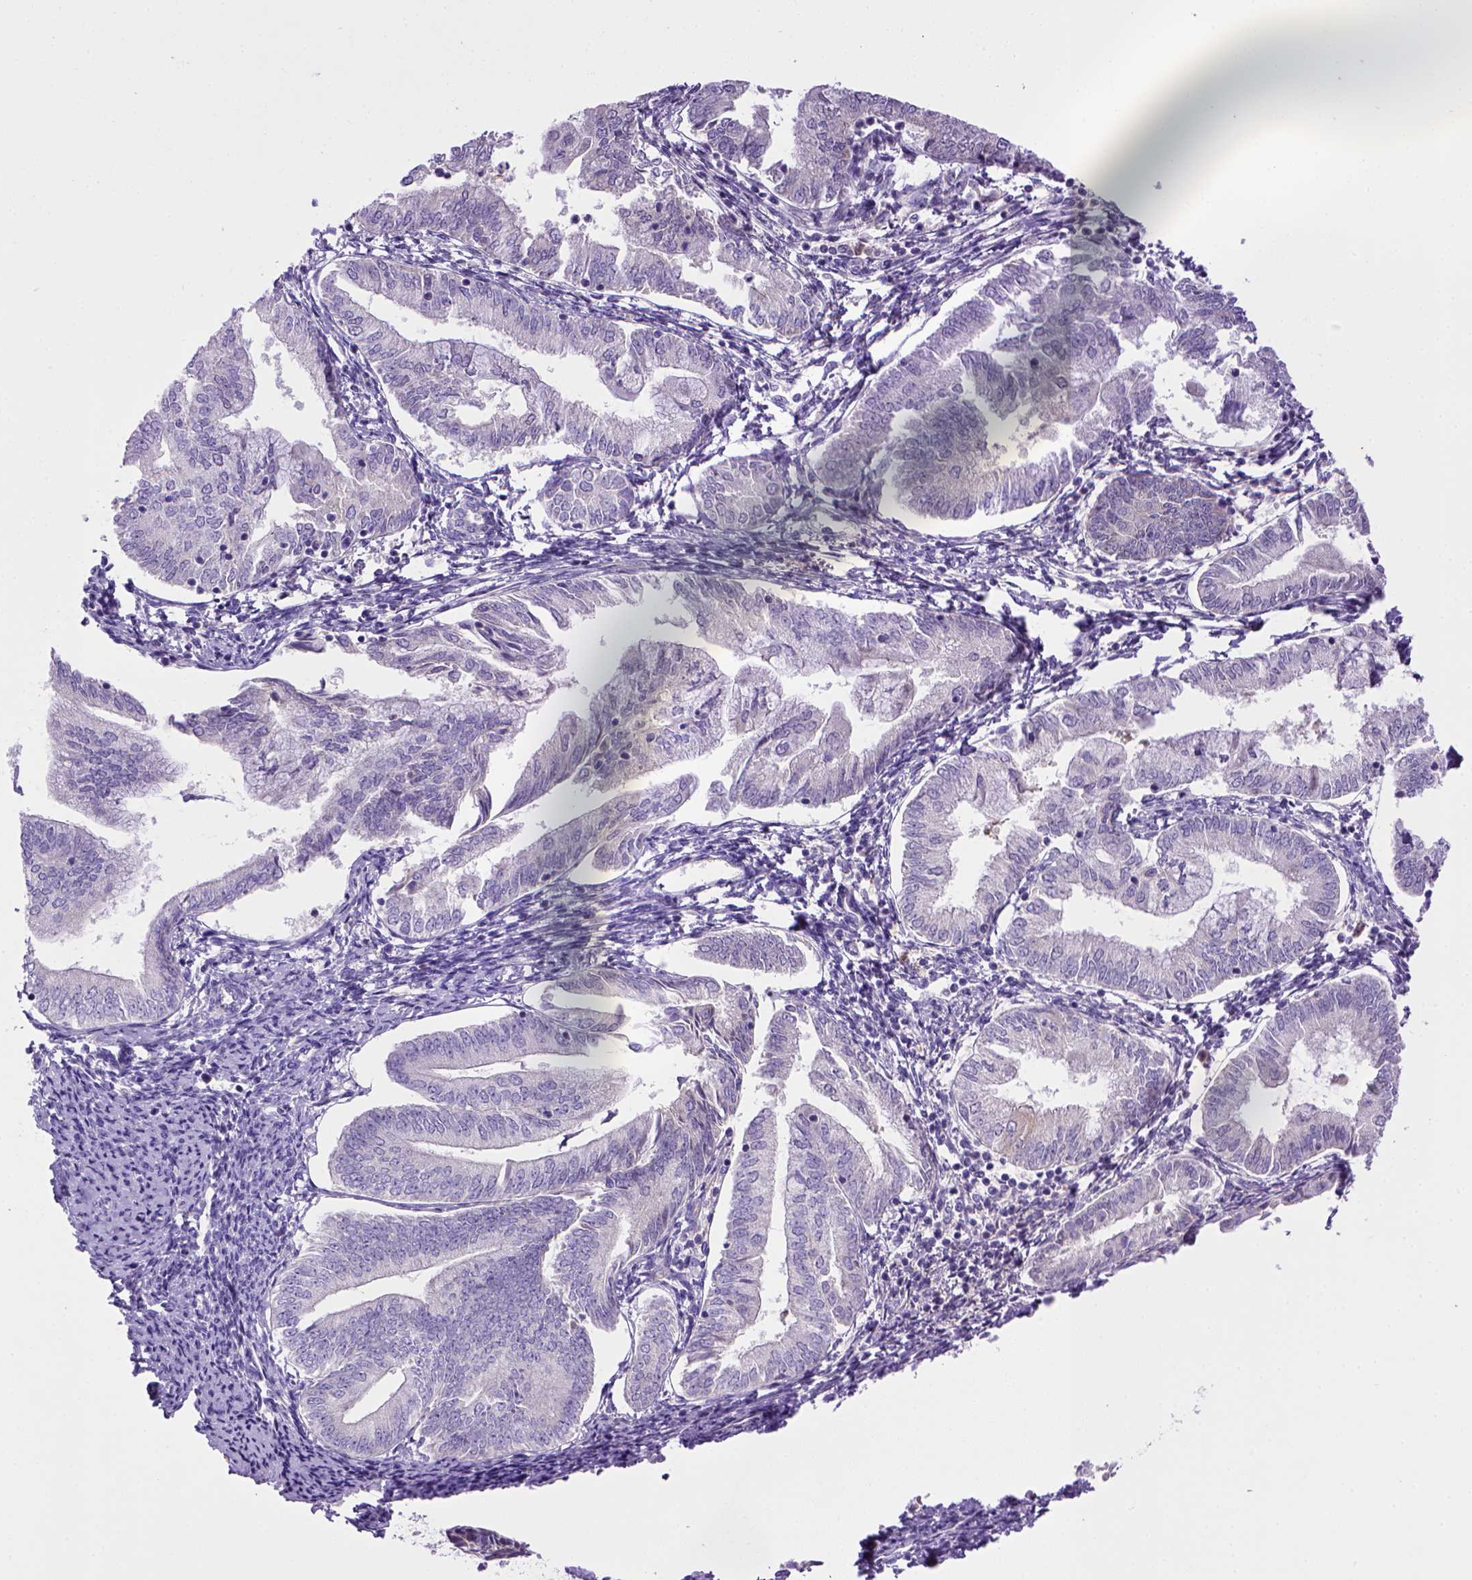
{"staining": {"intensity": "negative", "quantity": "none", "location": "none"}, "tissue": "endometrial cancer", "cell_type": "Tumor cells", "image_type": "cancer", "snomed": [{"axis": "morphology", "description": "Adenocarcinoma, NOS"}, {"axis": "topography", "description": "Endometrium"}], "caption": "Micrograph shows no protein expression in tumor cells of endometrial cancer tissue. (Stains: DAB (3,3'-diaminobenzidine) IHC with hematoxylin counter stain, Microscopy: brightfield microscopy at high magnification).", "gene": "BAAT", "patient": {"sex": "female", "age": 55}}